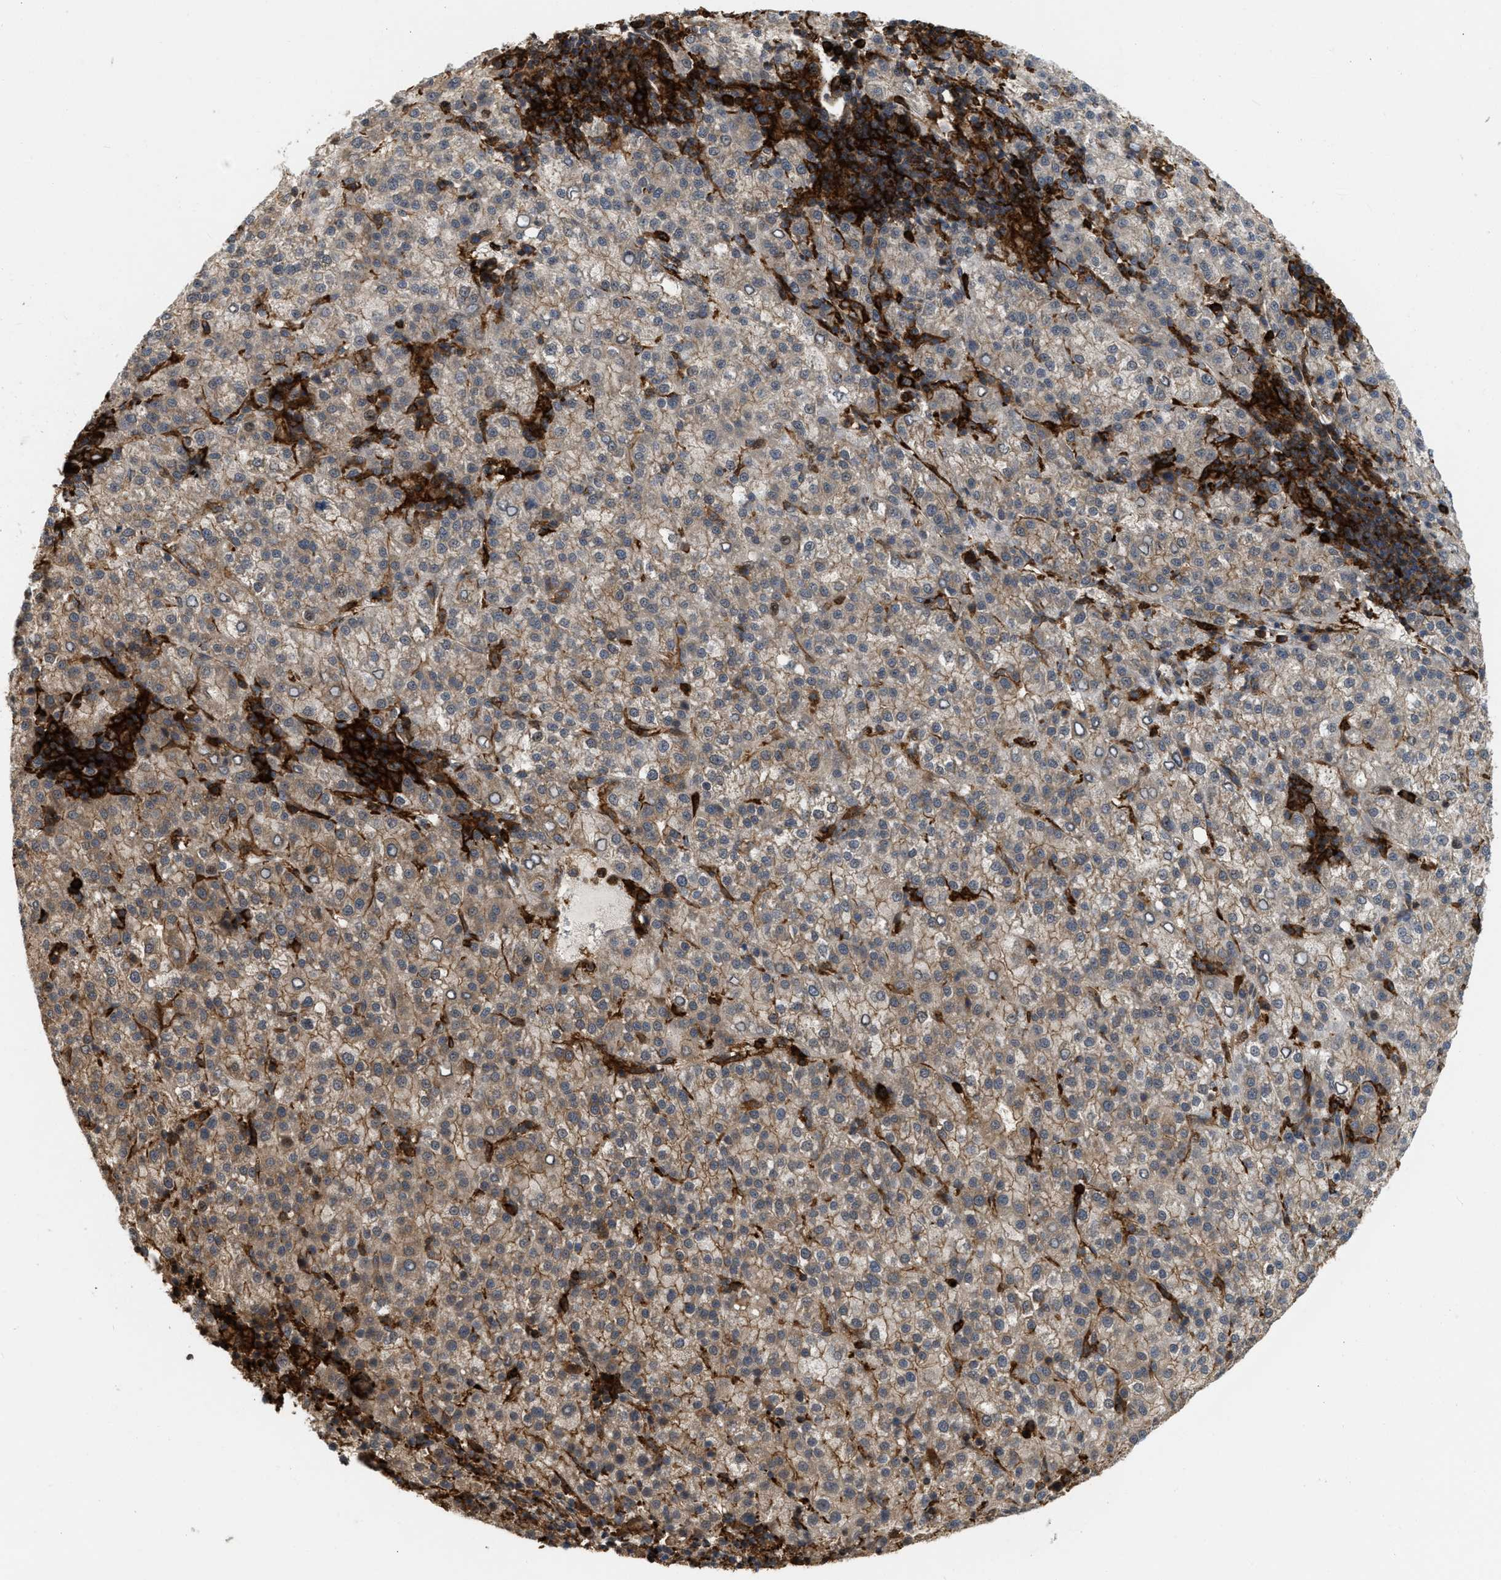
{"staining": {"intensity": "moderate", "quantity": ">75%", "location": "cytoplasmic/membranous"}, "tissue": "liver cancer", "cell_type": "Tumor cells", "image_type": "cancer", "snomed": [{"axis": "morphology", "description": "Carcinoma, Hepatocellular, NOS"}, {"axis": "topography", "description": "Liver"}], "caption": "Immunohistochemistry image of neoplastic tissue: human liver hepatocellular carcinoma stained using immunohistochemistry (IHC) shows medium levels of moderate protein expression localized specifically in the cytoplasmic/membranous of tumor cells, appearing as a cytoplasmic/membranous brown color.", "gene": "IQCE", "patient": {"sex": "female", "age": 58}}